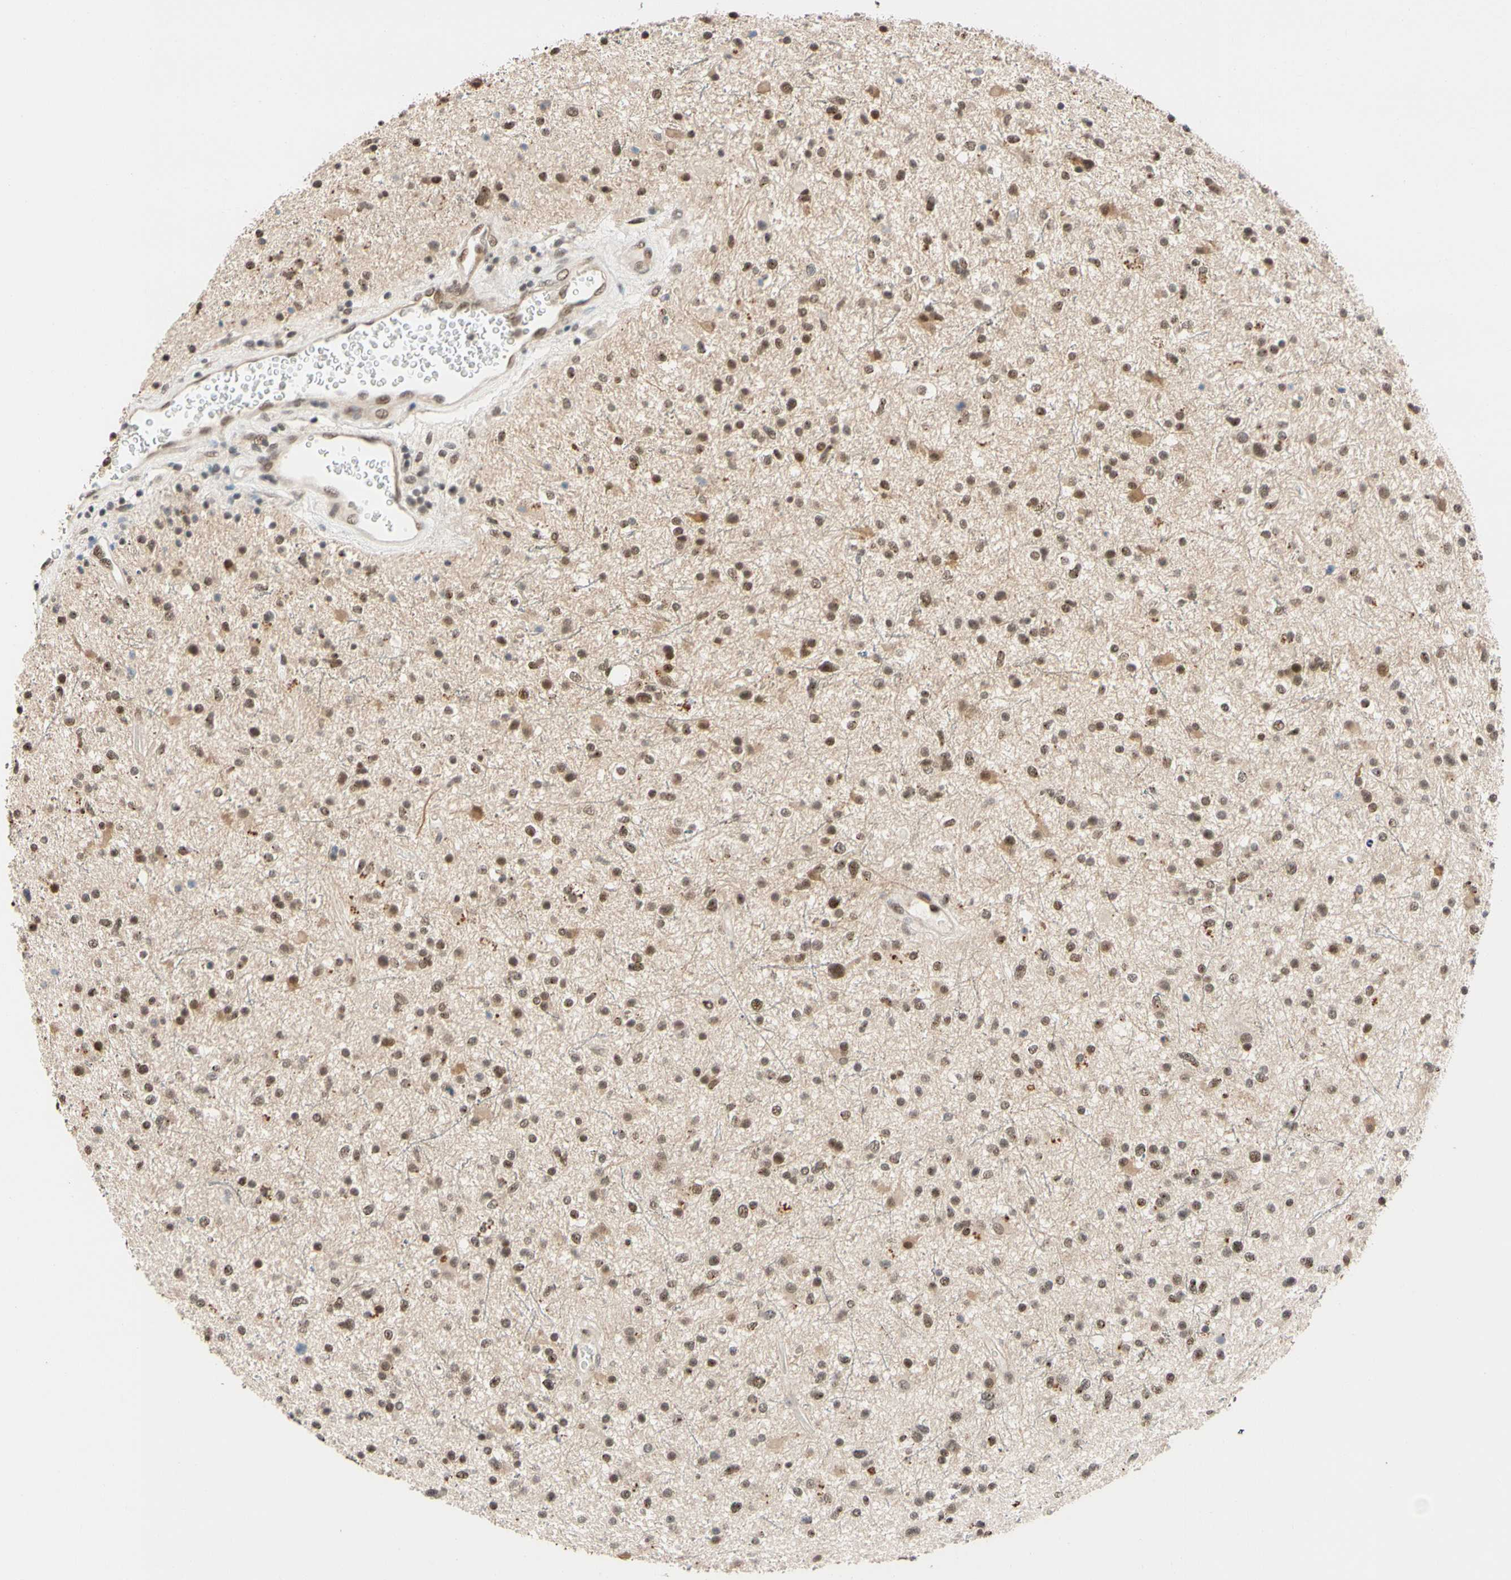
{"staining": {"intensity": "moderate", "quantity": ">75%", "location": "nuclear"}, "tissue": "glioma", "cell_type": "Tumor cells", "image_type": "cancer", "snomed": [{"axis": "morphology", "description": "Glioma, malignant, High grade"}, {"axis": "topography", "description": "Brain"}], "caption": "Protein staining exhibits moderate nuclear expression in about >75% of tumor cells in malignant glioma (high-grade).", "gene": "TAF4", "patient": {"sex": "male", "age": 33}}